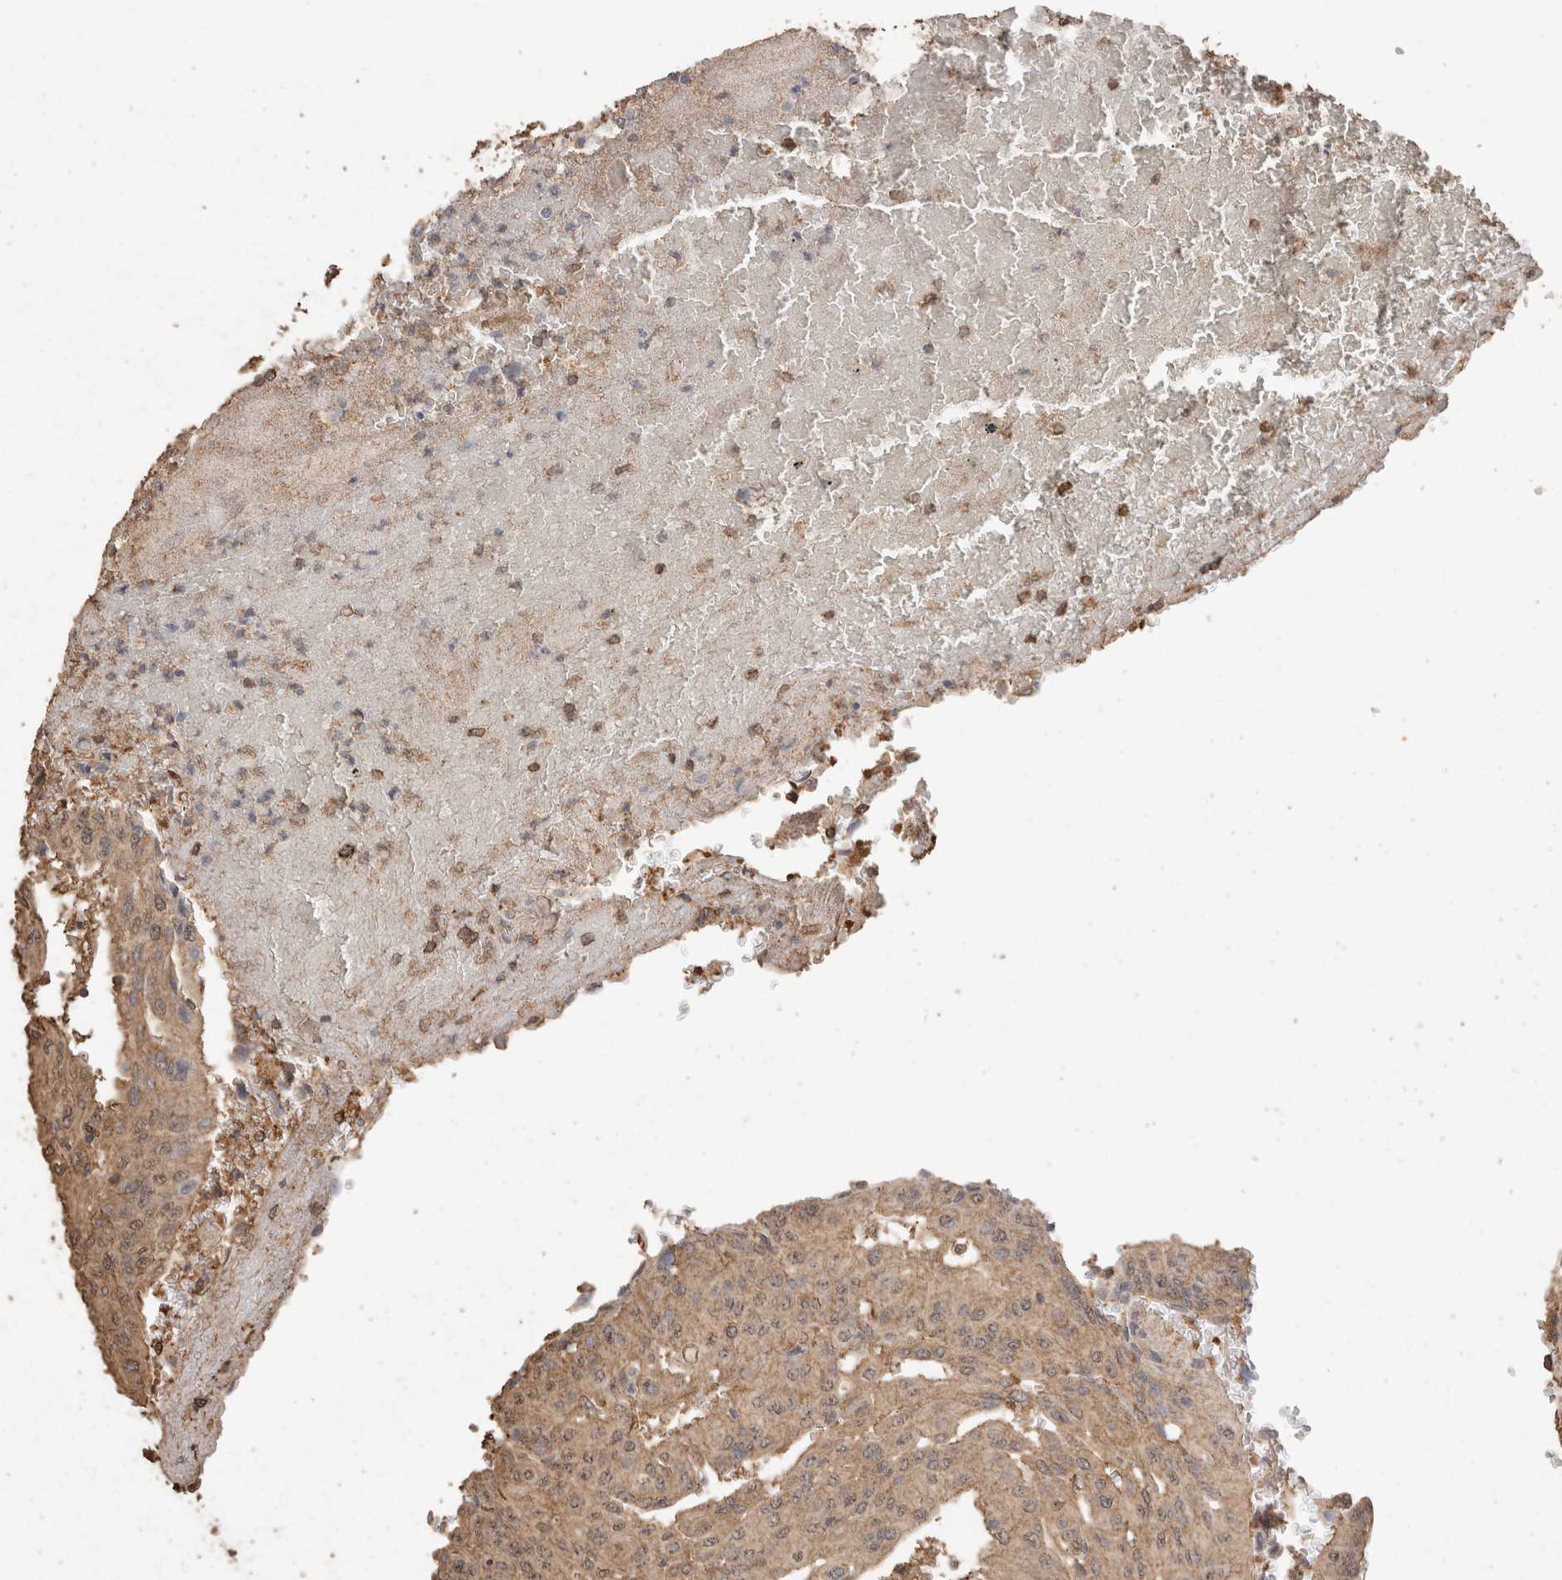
{"staining": {"intensity": "weak", "quantity": ">75%", "location": "cytoplasmic/membranous"}, "tissue": "urothelial cancer", "cell_type": "Tumor cells", "image_type": "cancer", "snomed": [{"axis": "morphology", "description": "Urothelial carcinoma, High grade"}, {"axis": "topography", "description": "Urinary bladder"}], "caption": "Tumor cells reveal low levels of weak cytoplasmic/membranous positivity in approximately >75% of cells in human urothelial carcinoma (high-grade).", "gene": "CX3CL1", "patient": {"sex": "male", "age": 66}}